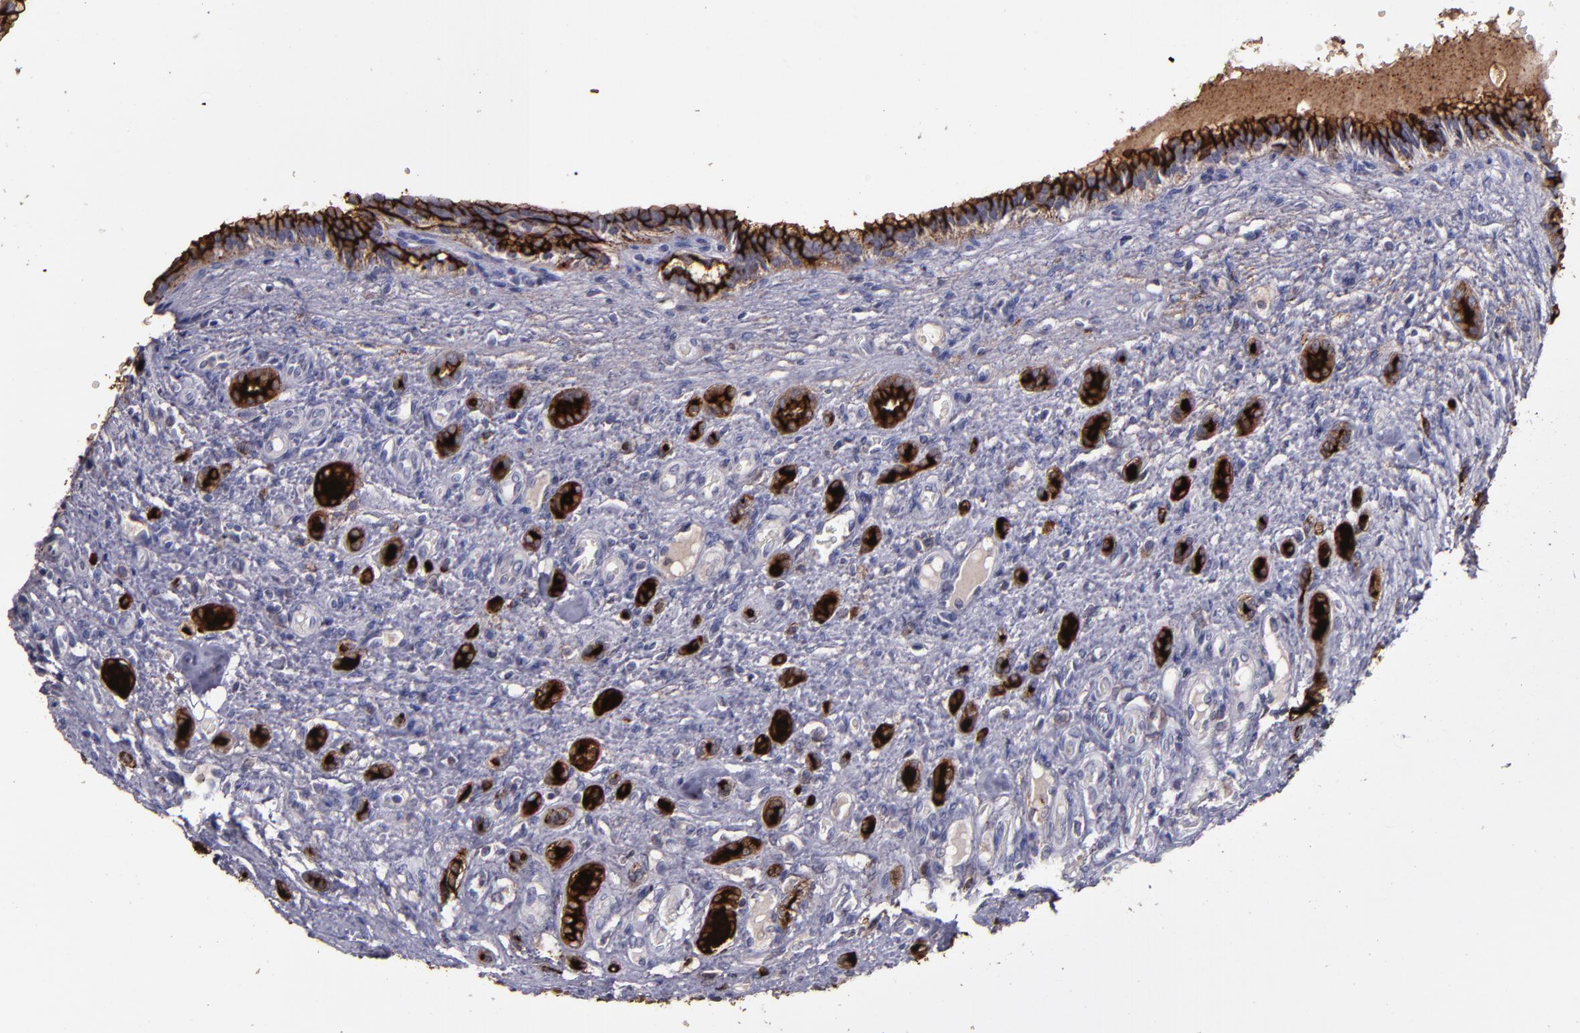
{"staining": {"intensity": "strong", "quantity": ">75%", "location": "cytoplasmic/membranous"}, "tissue": "renal cancer", "cell_type": "Tumor cells", "image_type": "cancer", "snomed": [{"axis": "morphology", "description": "Inflammation, NOS"}, {"axis": "morphology", "description": "Adenocarcinoma, NOS"}, {"axis": "topography", "description": "Kidney"}], "caption": "Approximately >75% of tumor cells in human renal cancer display strong cytoplasmic/membranous protein staining as visualized by brown immunohistochemical staining.", "gene": "MFGE8", "patient": {"sex": "male", "age": 68}}